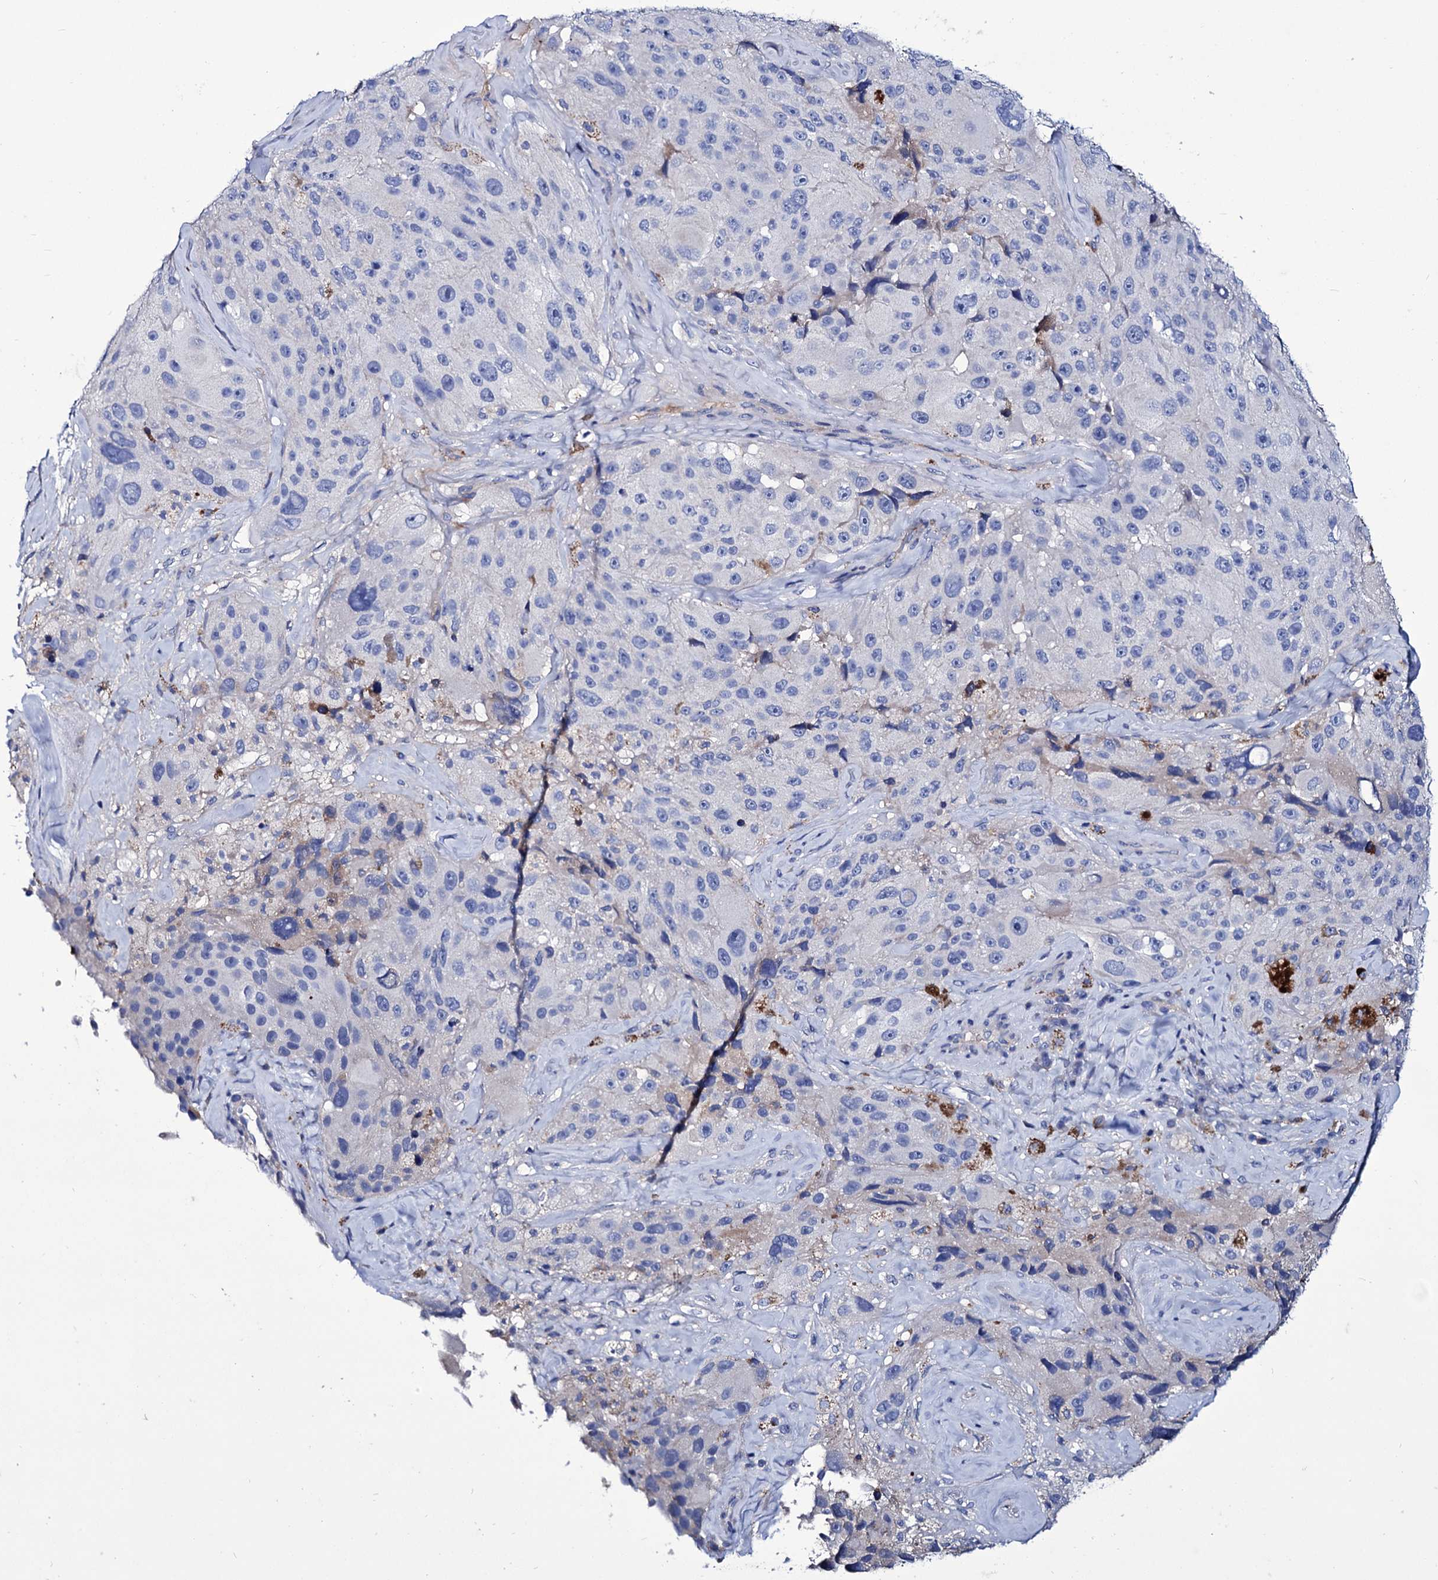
{"staining": {"intensity": "negative", "quantity": "none", "location": "none"}, "tissue": "melanoma", "cell_type": "Tumor cells", "image_type": "cancer", "snomed": [{"axis": "morphology", "description": "Malignant melanoma, Metastatic site"}, {"axis": "topography", "description": "Lymph node"}], "caption": "High magnification brightfield microscopy of melanoma stained with DAB (brown) and counterstained with hematoxylin (blue): tumor cells show no significant positivity.", "gene": "AXL", "patient": {"sex": "male", "age": 62}}